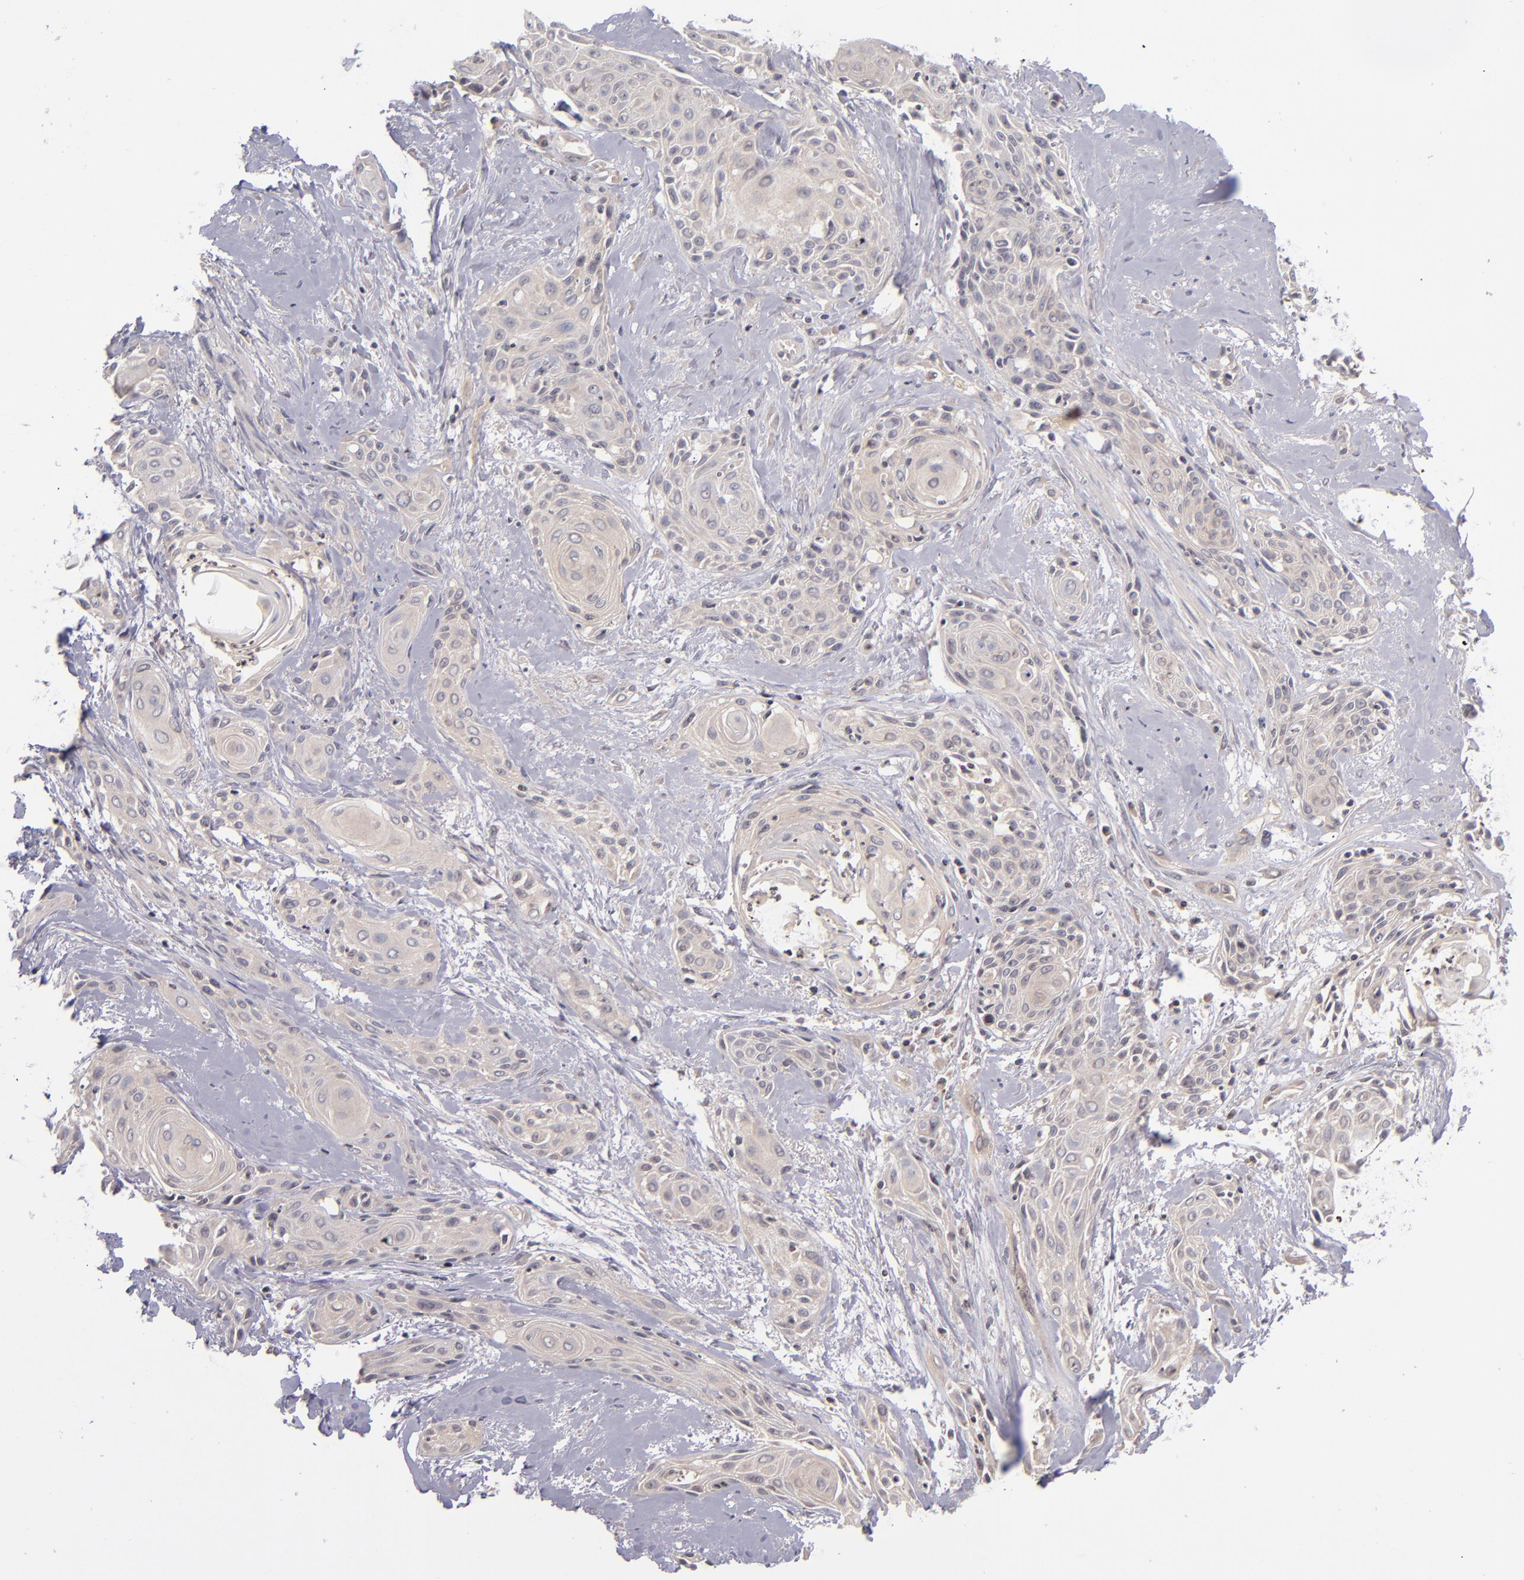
{"staining": {"intensity": "weak", "quantity": "<25%", "location": "cytoplasmic/membranous"}, "tissue": "skin cancer", "cell_type": "Tumor cells", "image_type": "cancer", "snomed": [{"axis": "morphology", "description": "Squamous cell carcinoma, NOS"}, {"axis": "topography", "description": "Skin"}, {"axis": "topography", "description": "Anal"}], "caption": "DAB immunohistochemical staining of human skin cancer (squamous cell carcinoma) displays no significant expression in tumor cells.", "gene": "TSC2", "patient": {"sex": "male", "age": 64}}